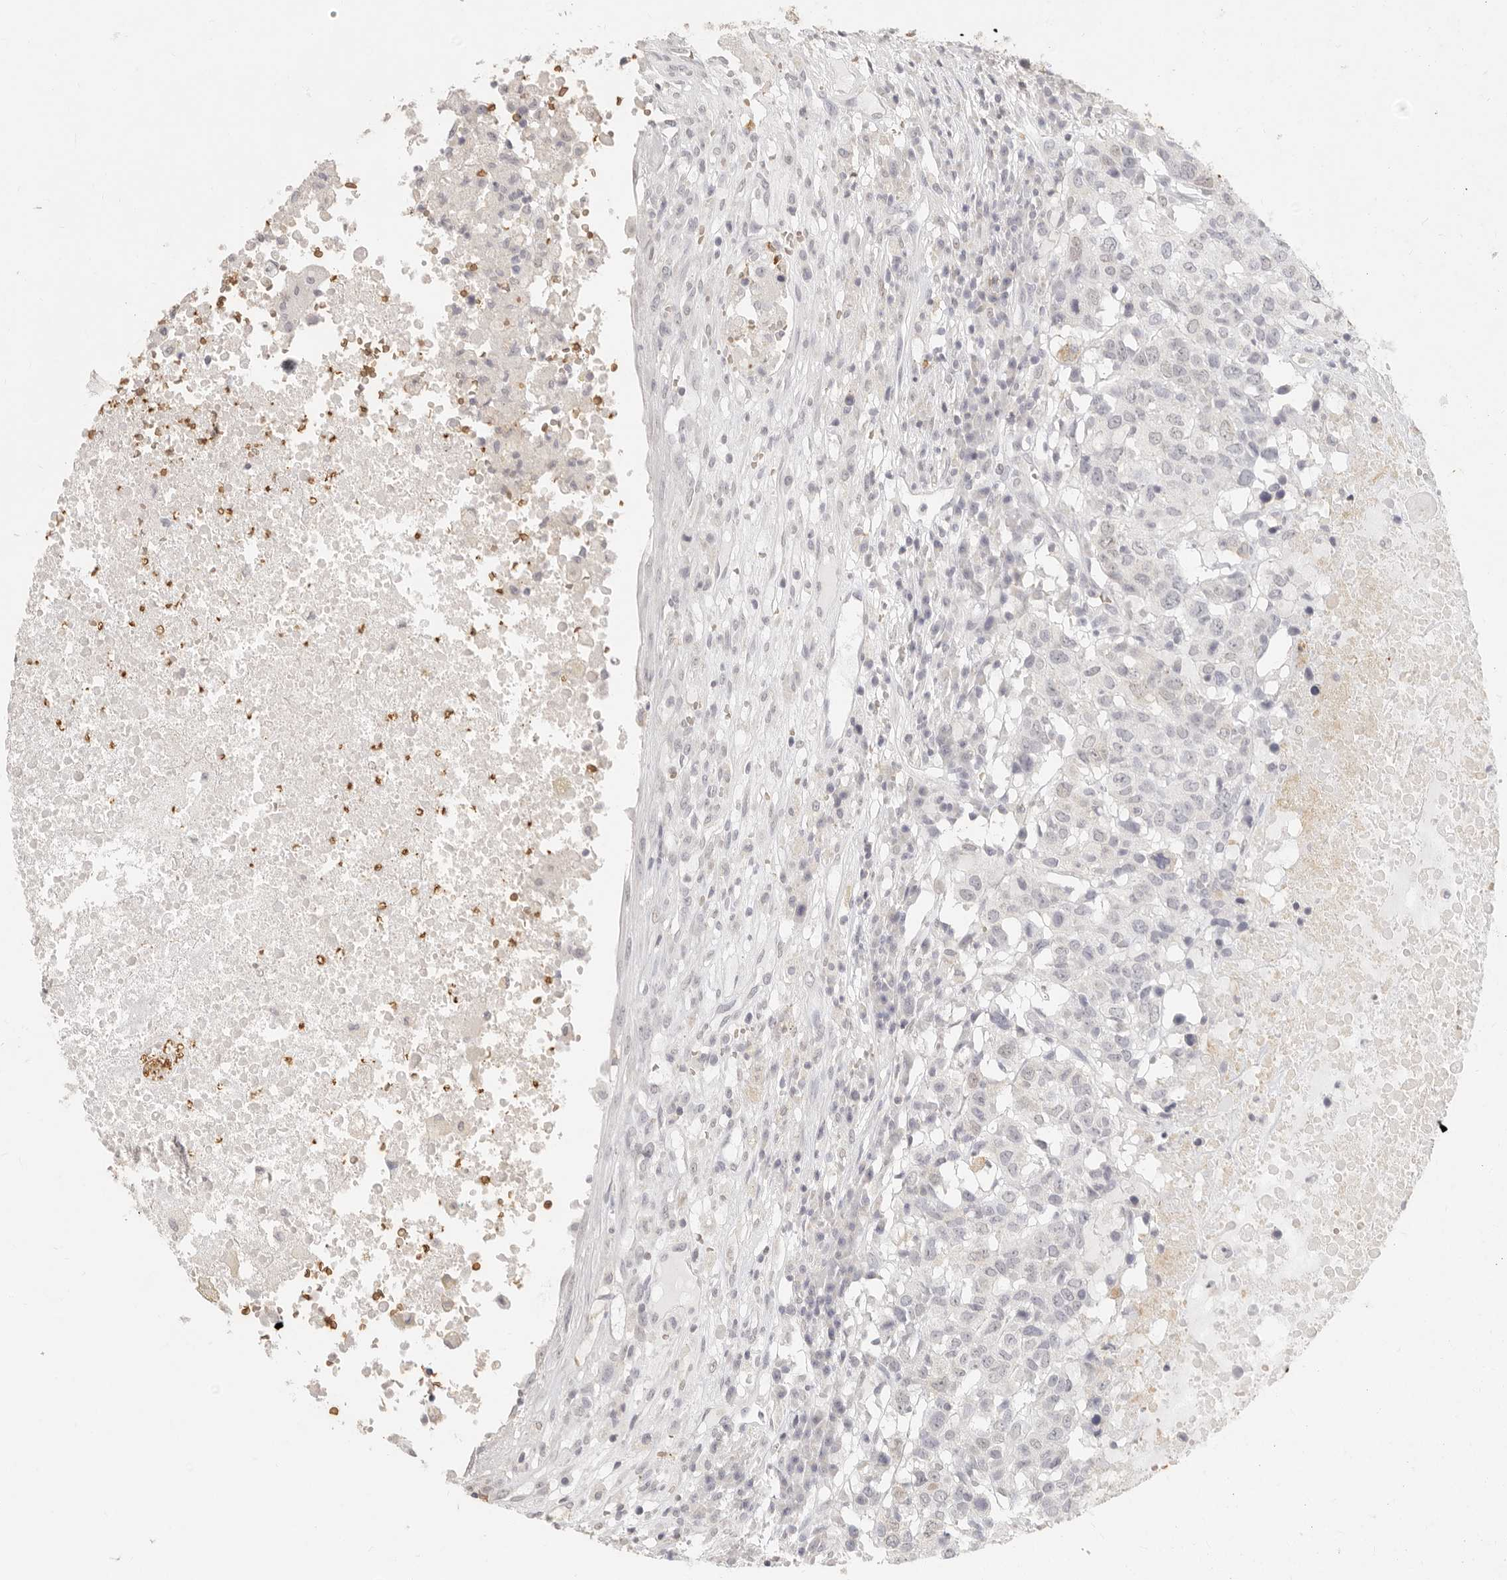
{"staining": {"intensity": "negative", "quantity": "none", "location": "none"}, "tissue": "head and neck cancer", "cell_type": "Tumor cells", "image_type": "cancer", "snomed": [{"axis": "morphology", "description": "Squamous cell carcinoma, NOS"}, {"axis": "topography", "description": "Head-Neck"}], "caption": "Tumor cells show no significant protein staining in head and neck squamous cell carcinoma. Brightfield microscopy of immunohistochemistry (IHC) stained with DAB (3,3'-diaminobenzidine) (brown) and hematoxylin (blue), captured at high magnification.", "gene": "NIBAN1", "patient": {"sex": "male", "age": 66}}